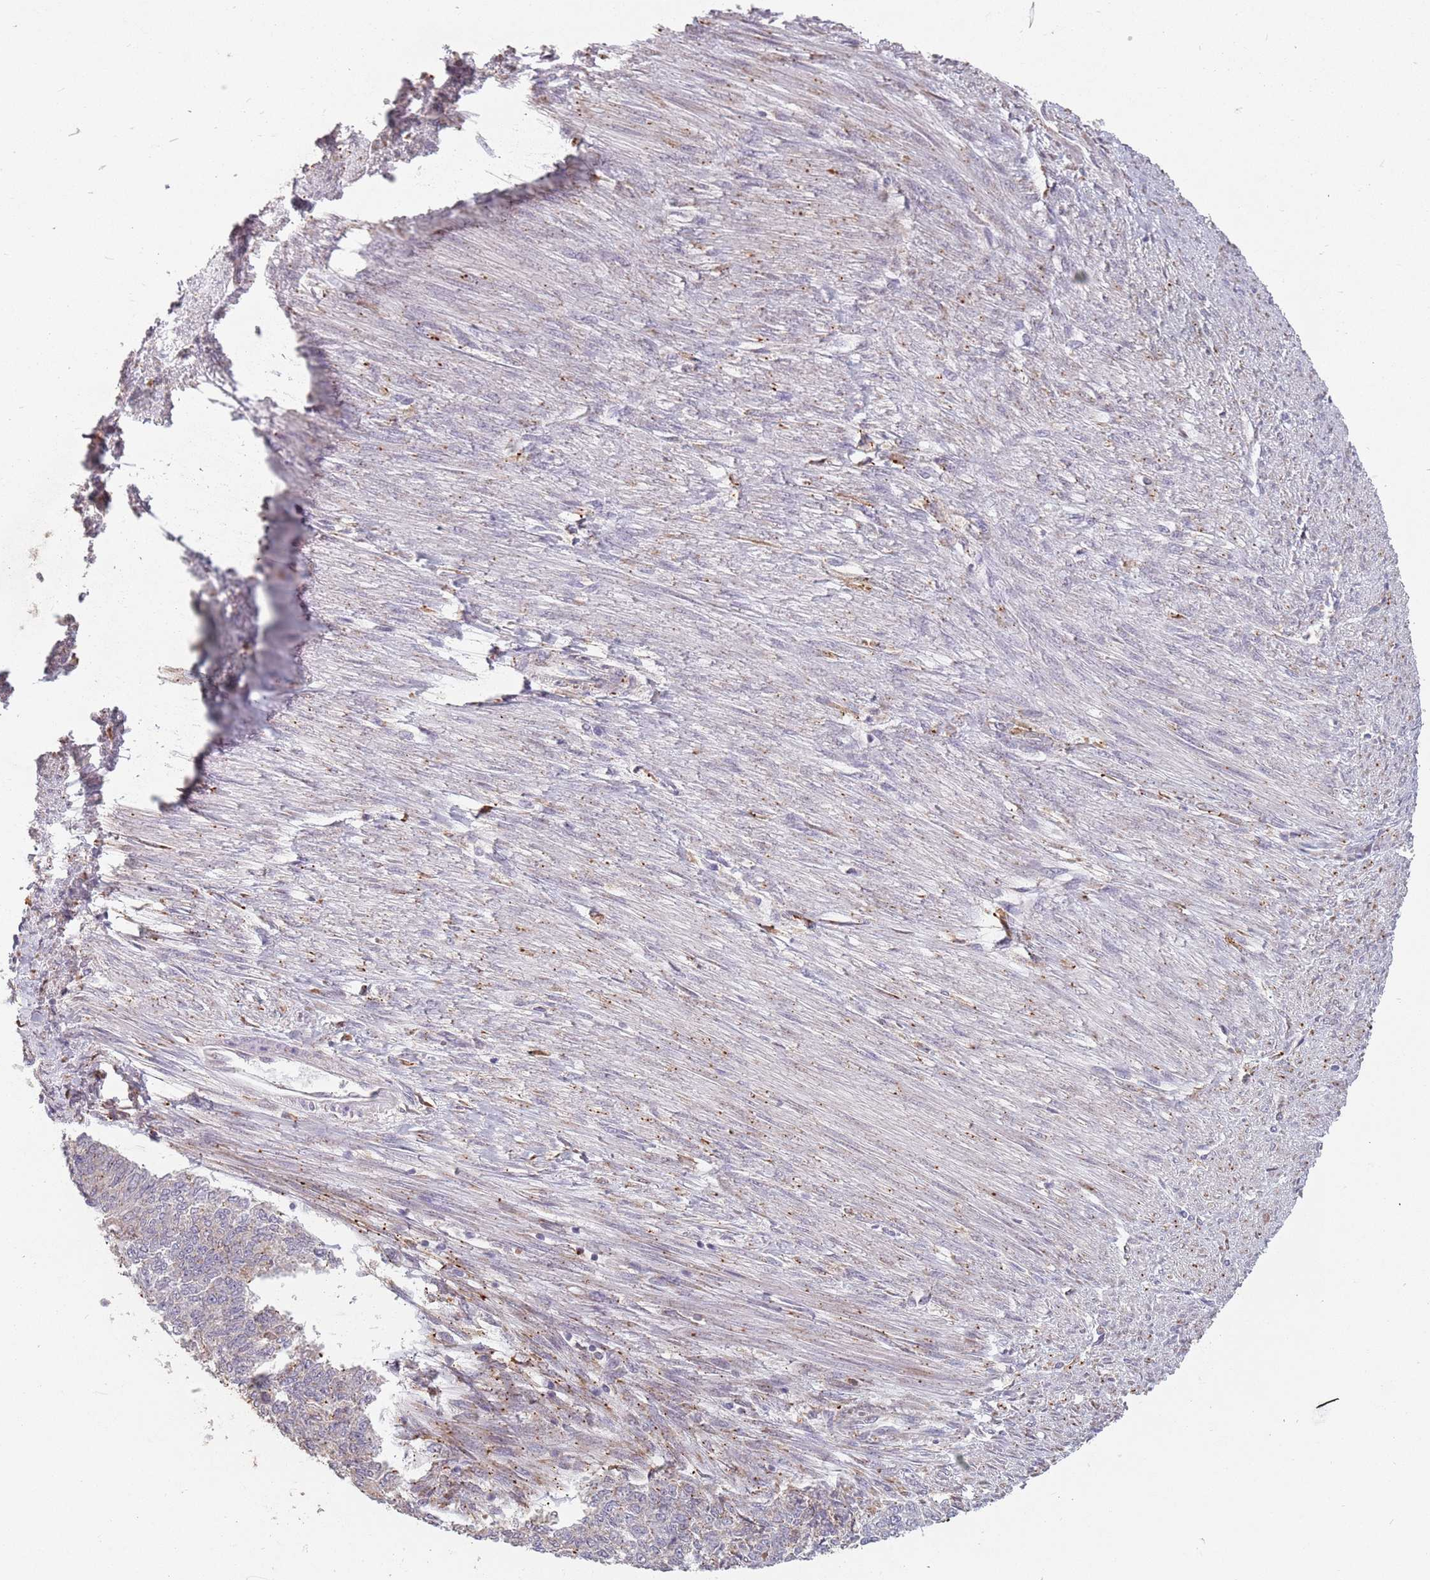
{"staining": {"intensity": "negative", "quantity": "none", "location": "none"}, "tissue": "endometrial cancer", "cell_type": "Tumor cells", "image_type": "cancer", "snomed": [{"axis": "morphology", "description": "Adenocarcinoma, NOS"}, {"axis": "topography", "description": "Endometrium"}], "caption": "There is no significant staining in tumor cells of endometrial cancer.", "gene": "RPS9", "patient": {"sex": "female", "age": 32}}